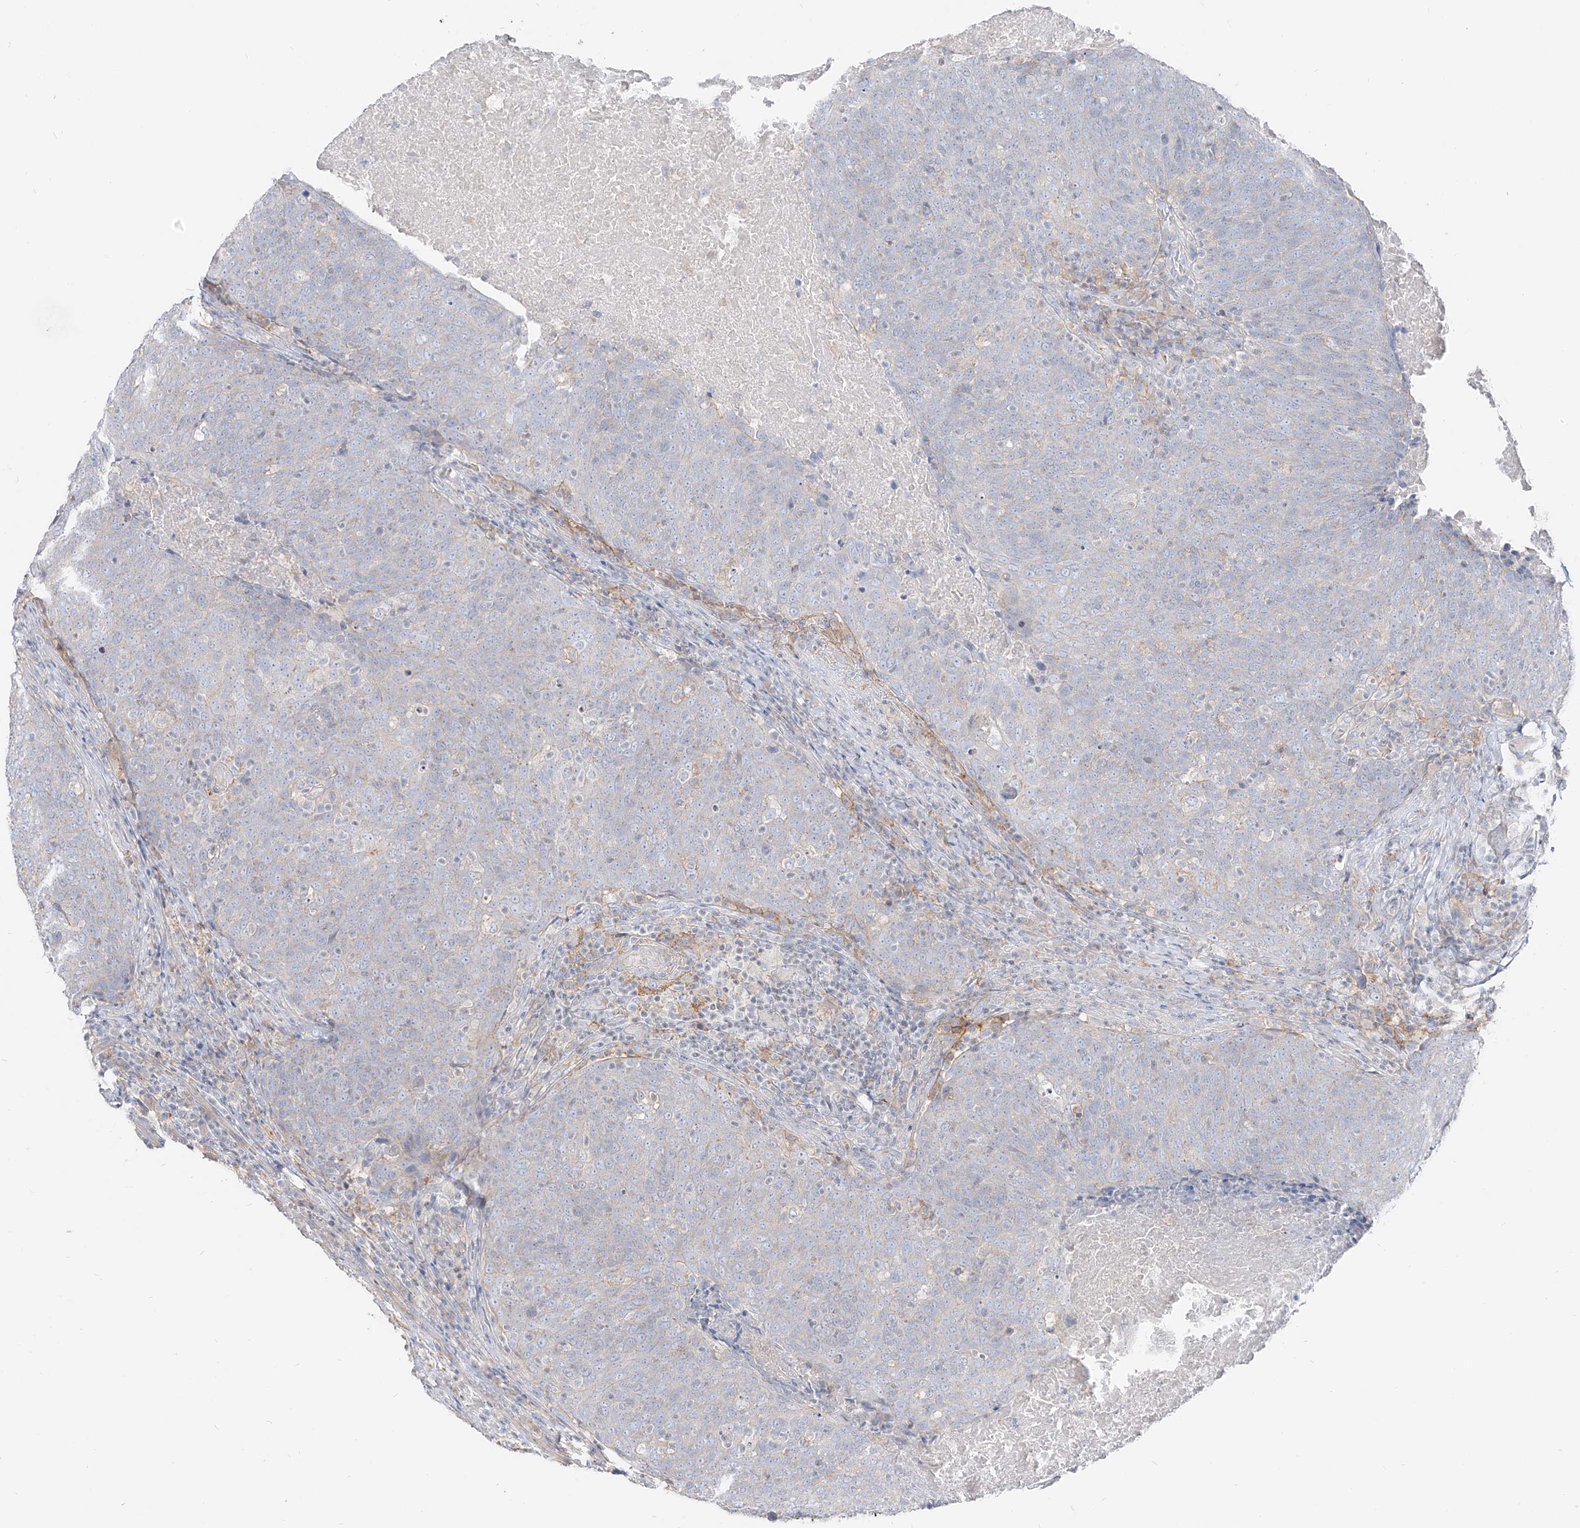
{"staining": {"intensity": "negative", "quantity": "none", "location": "none"}, "tissue": "head and neck cancer", "cell_type": "Tumor cells", "image_type": "cancer", "snomed": [{"axis": "morphology", "description": "Squamous cell carcinoma, NOS"}, {"axis": "morphology", "description": "Squamous cell carcinoma, metastatic, NOS"}, {"axis": "topography", "description": "Lymph node"}, {"axis": "topography", "description": "Head-Neck"}], "caption": "Immunohistochemistry (IHC) photomicrograph of human head and neck metastatic squamous cell carcinoma stained for a protein (brown), which shows no staining in tumor cells.", "gene": "RBFOX3", "patient": {"sex": "male", "age": 62}}